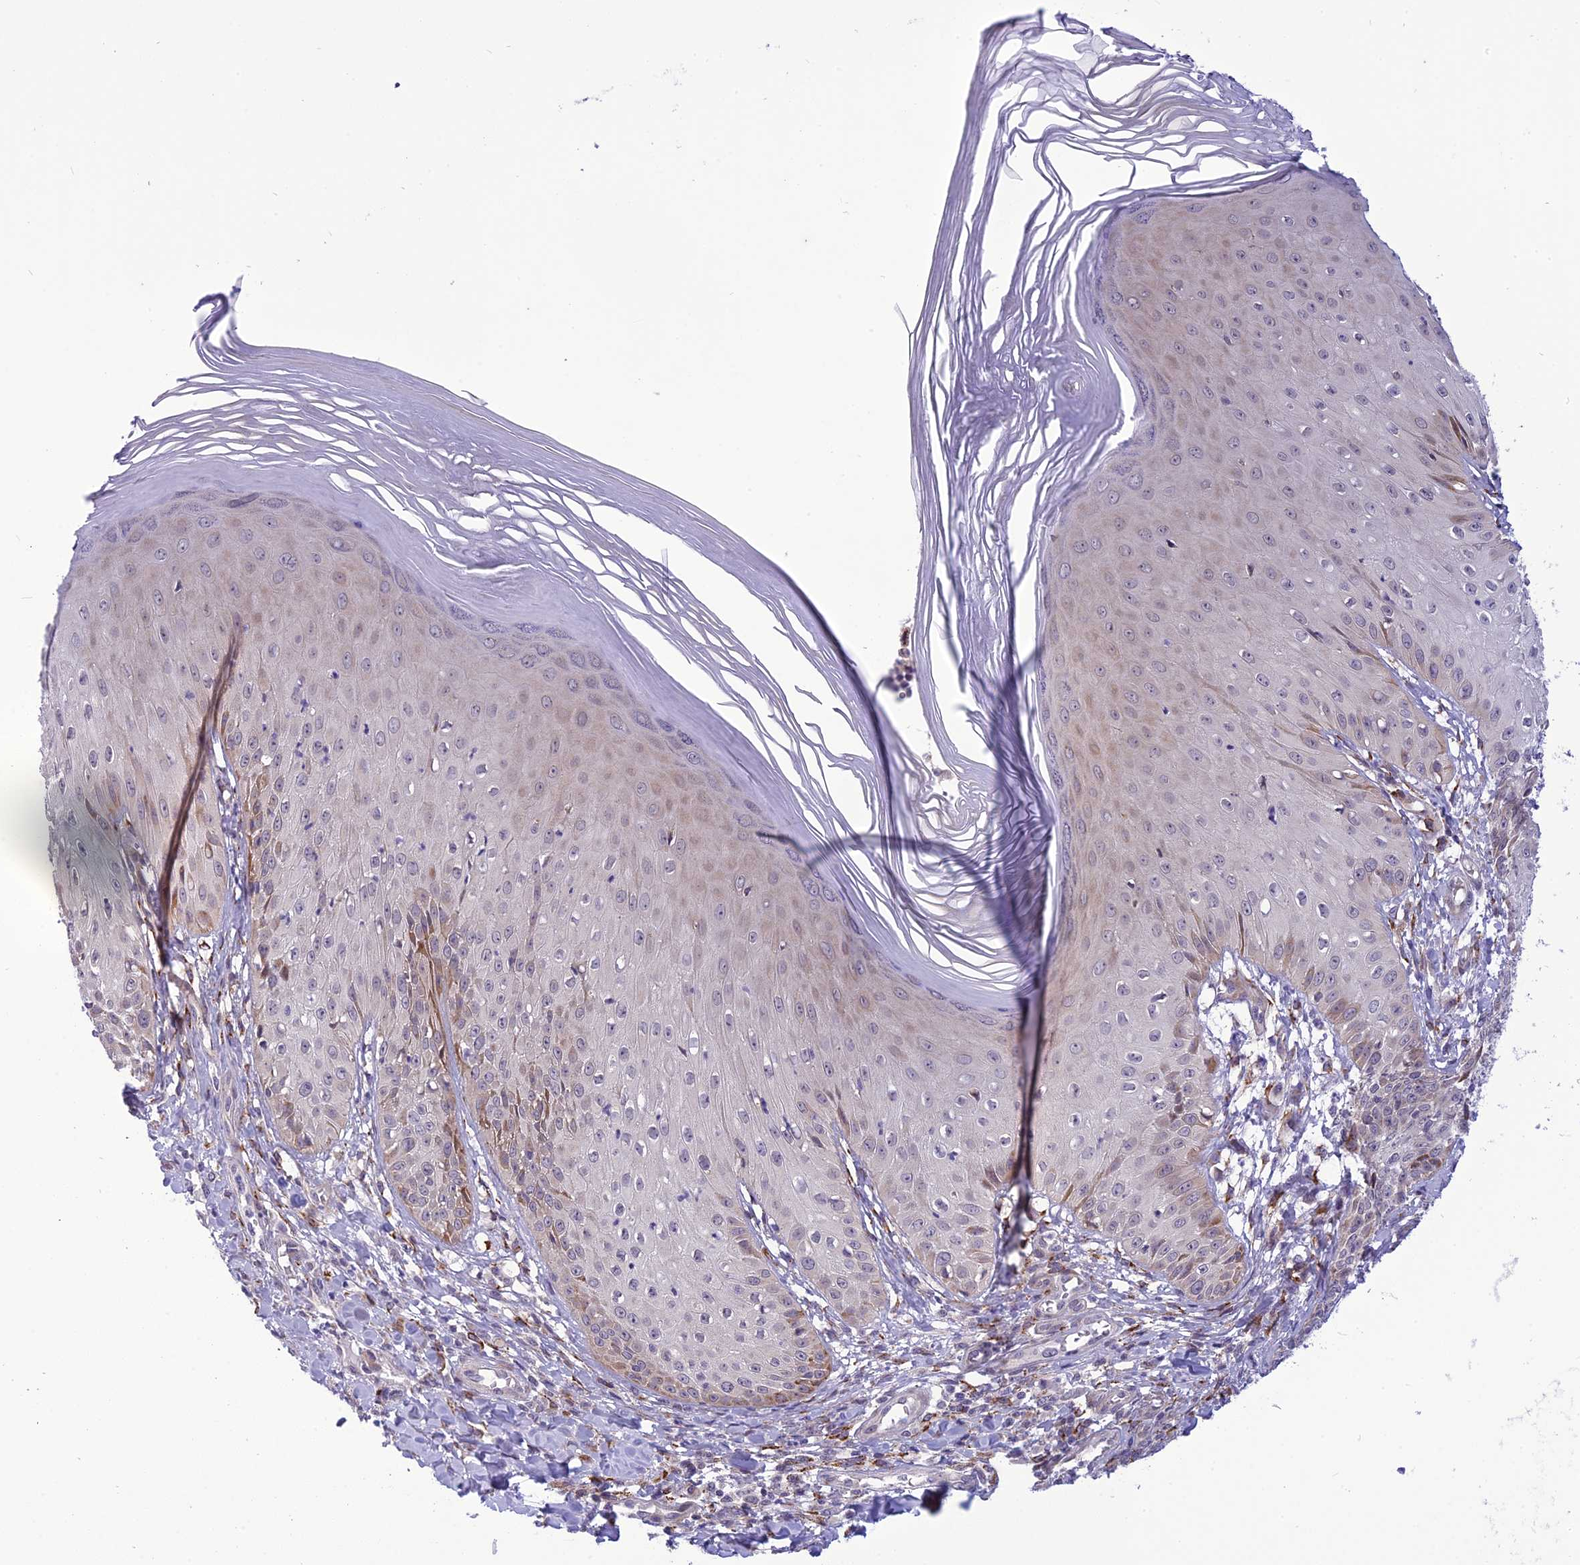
{"staining": {"intensity": "moderate", "quantity": "25%-75%", "location": "cytoplasmic/membranous"}, "tissue": "skin", "cell_type": "Epidermal cells", "image_type": "normal", "snomed": [{"axis": "morphology", "description": "Normal tissue, NOS"}, {"axis": "morphology", "description": "Inflammation, NOS"}, {"axis": "topography", "description": "Soft tissue"}, {"axis": "topography", "description": "Anal"}], "caption": "A micrograph showing moderate cytoplasmic/membranous expression in approximately 25%-75% of epidermal cells in benign skin, as visualized by brown immunohistochemical staining.", "gene": "PSMF1", "patient": {"sex": "female", "age": 15}}